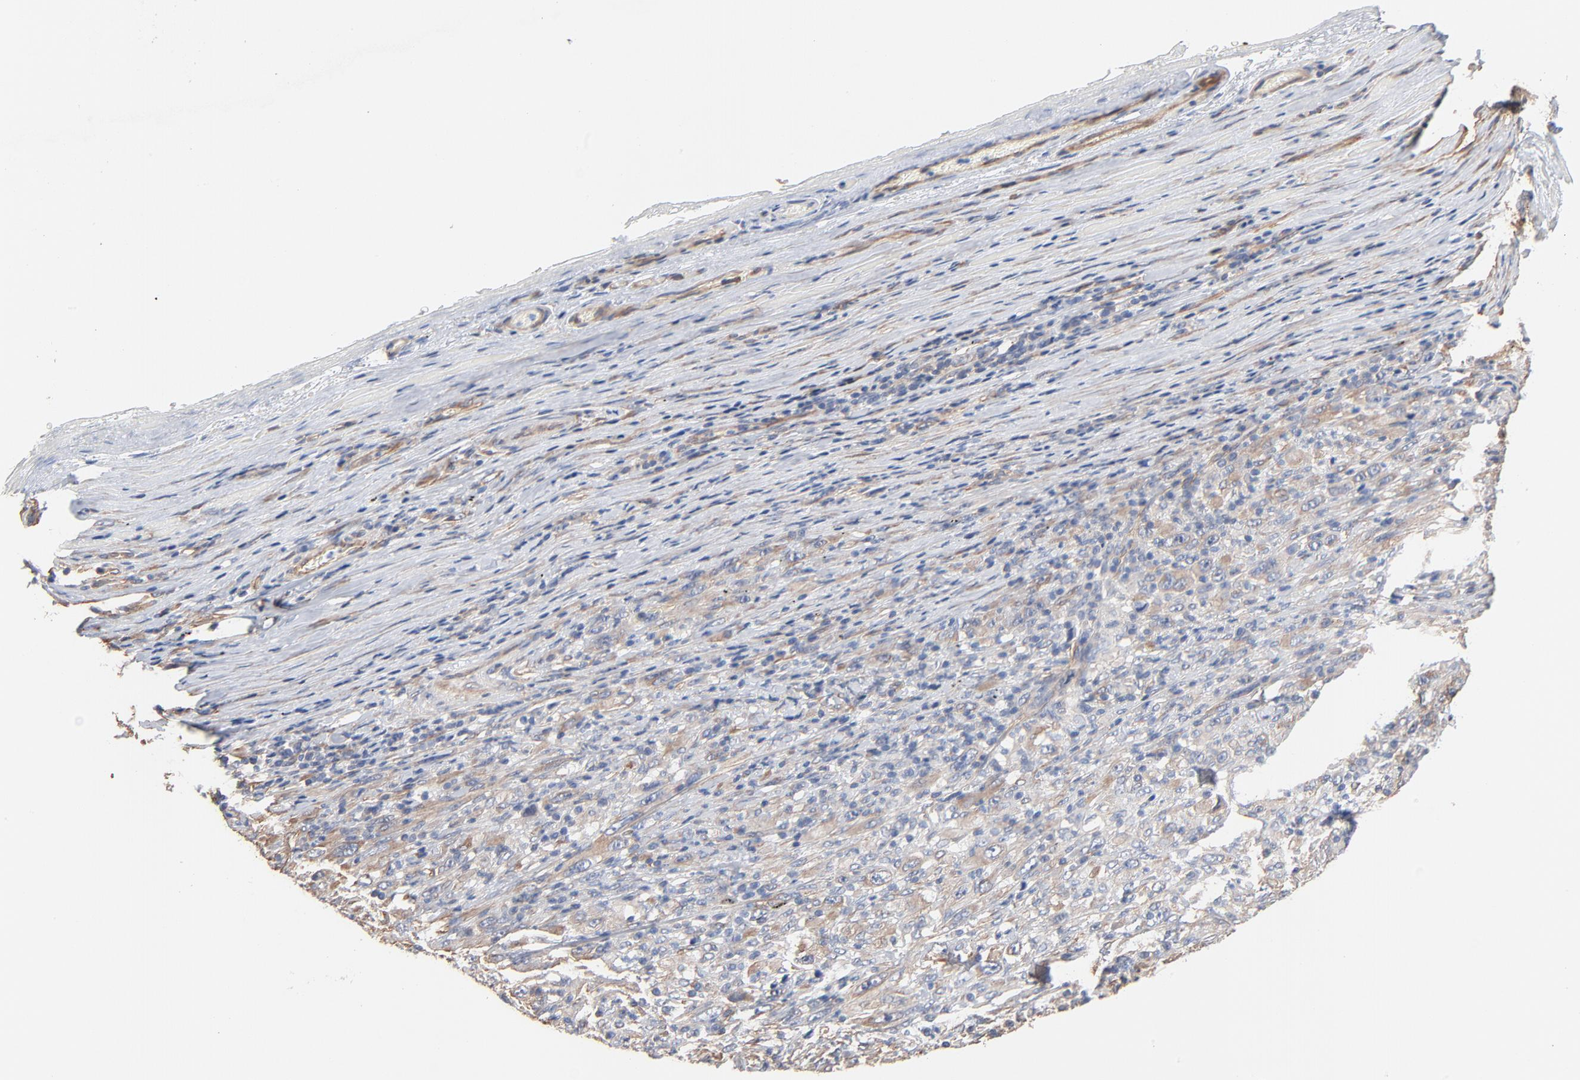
{"staining": {"intensity": "weak", "quantity": ">75%", "location": "cytoplasmic/membranous"}, "tissue": "melanoma", "cell_type": "Tumor cells", "image_type": "cancer", "snomed": [{"axis": "morphology", "description": "Malignant melanoma, Metastatic site"}, {"axis": "topography", "description": "Skin"}], "caption": "Melanoma stained with a brown dye shows weak cytoplasmic/membranous positive positivity in approximately >75% of tumor cells.", "gene": "ABCD4", "patient": {"sex": "female", "age": 56}}